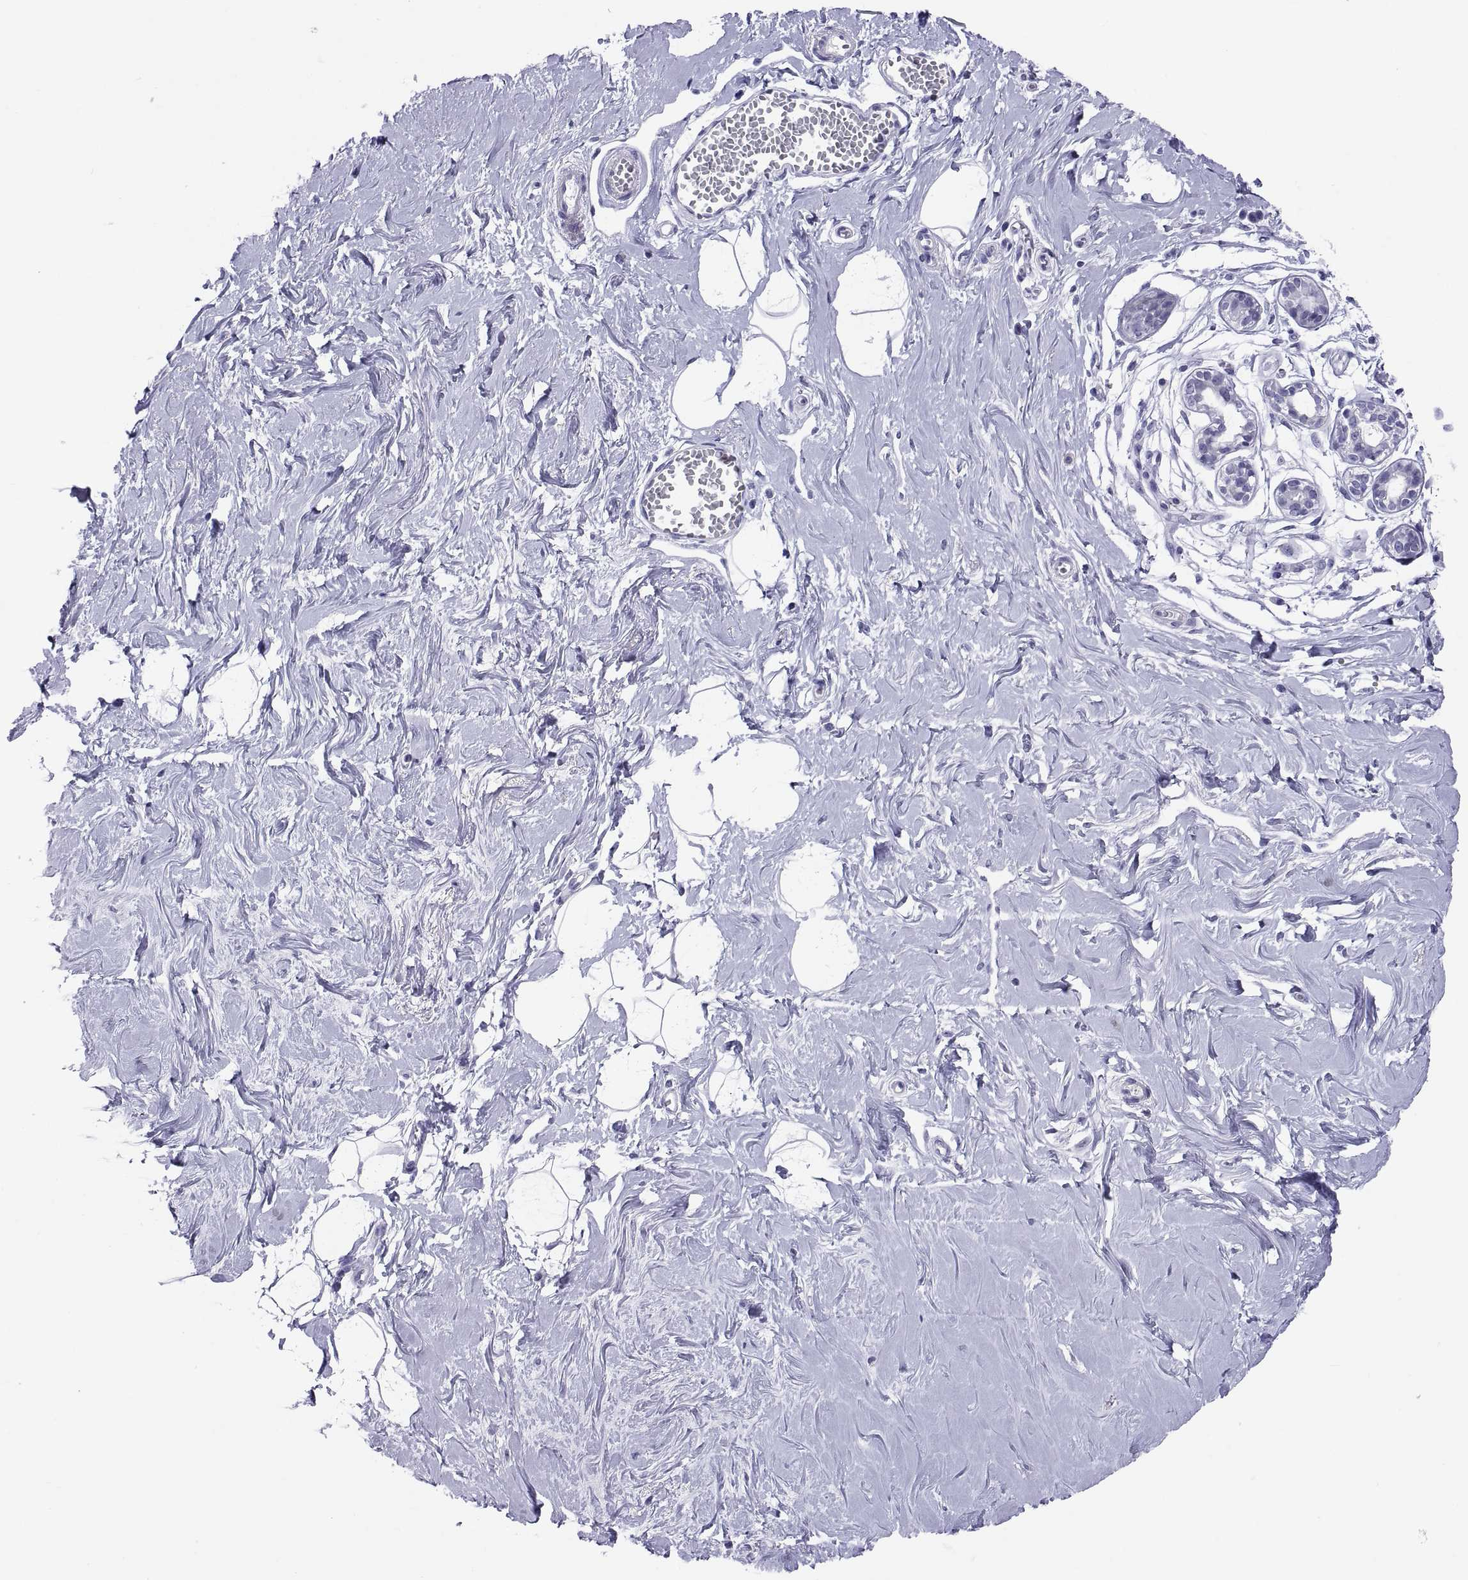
{"staining": {"intensity": "negative", "quantity": "none", "location": "none"}, "tissue": "breast", "cell_type": "Adipocytes", "image_type": "normal", "snomed": [{"axis": "morphology", "description": "Normal tissue, NOS"}, {"axis": "topography", "description": "Breast"}], "caption": "This is an IHC photomicrograph of unremarkable breast. There is no expression in adipocytes.", "gene": "QRICH2", "patient": {"sex": "female", "age": 49}}